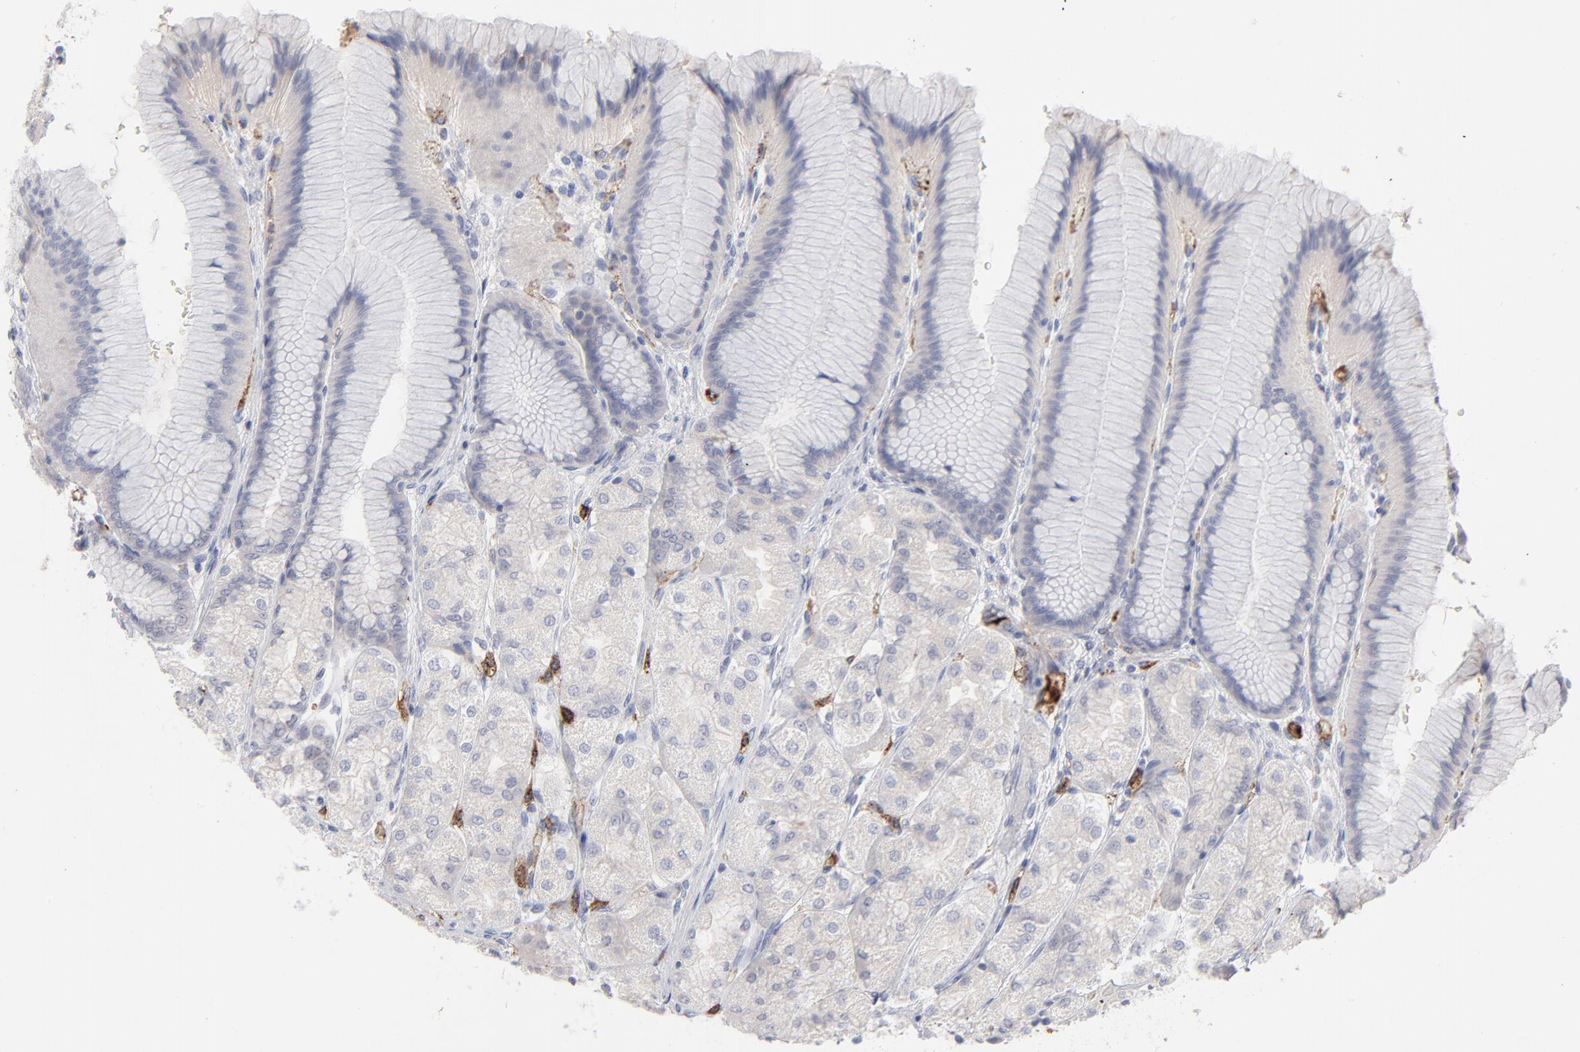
{"staining": {"intensity": "negative", "quantity": "none", "location": "none"}, "tissue": "stomach", "cell_type": "Glandular cells", "image_type": "normal", "snomed": [{"axis": "morphology", "description": "Normal tissue, NOS"}, {"axis": "morphology", "description": "Adenocarcinoma, NOS"}, {"axis": "topography", "description": "Stomach"}, {"axis": "topography", "description": "Stomach, lower"}], "caption": "DAB (3,3'-diaminobenzidine) immunohistochemical staining of benign human stomach displays no significant expression in glandular cells.", "gene": "CCR3", "patient": {"sex": "female", "age": 65}}